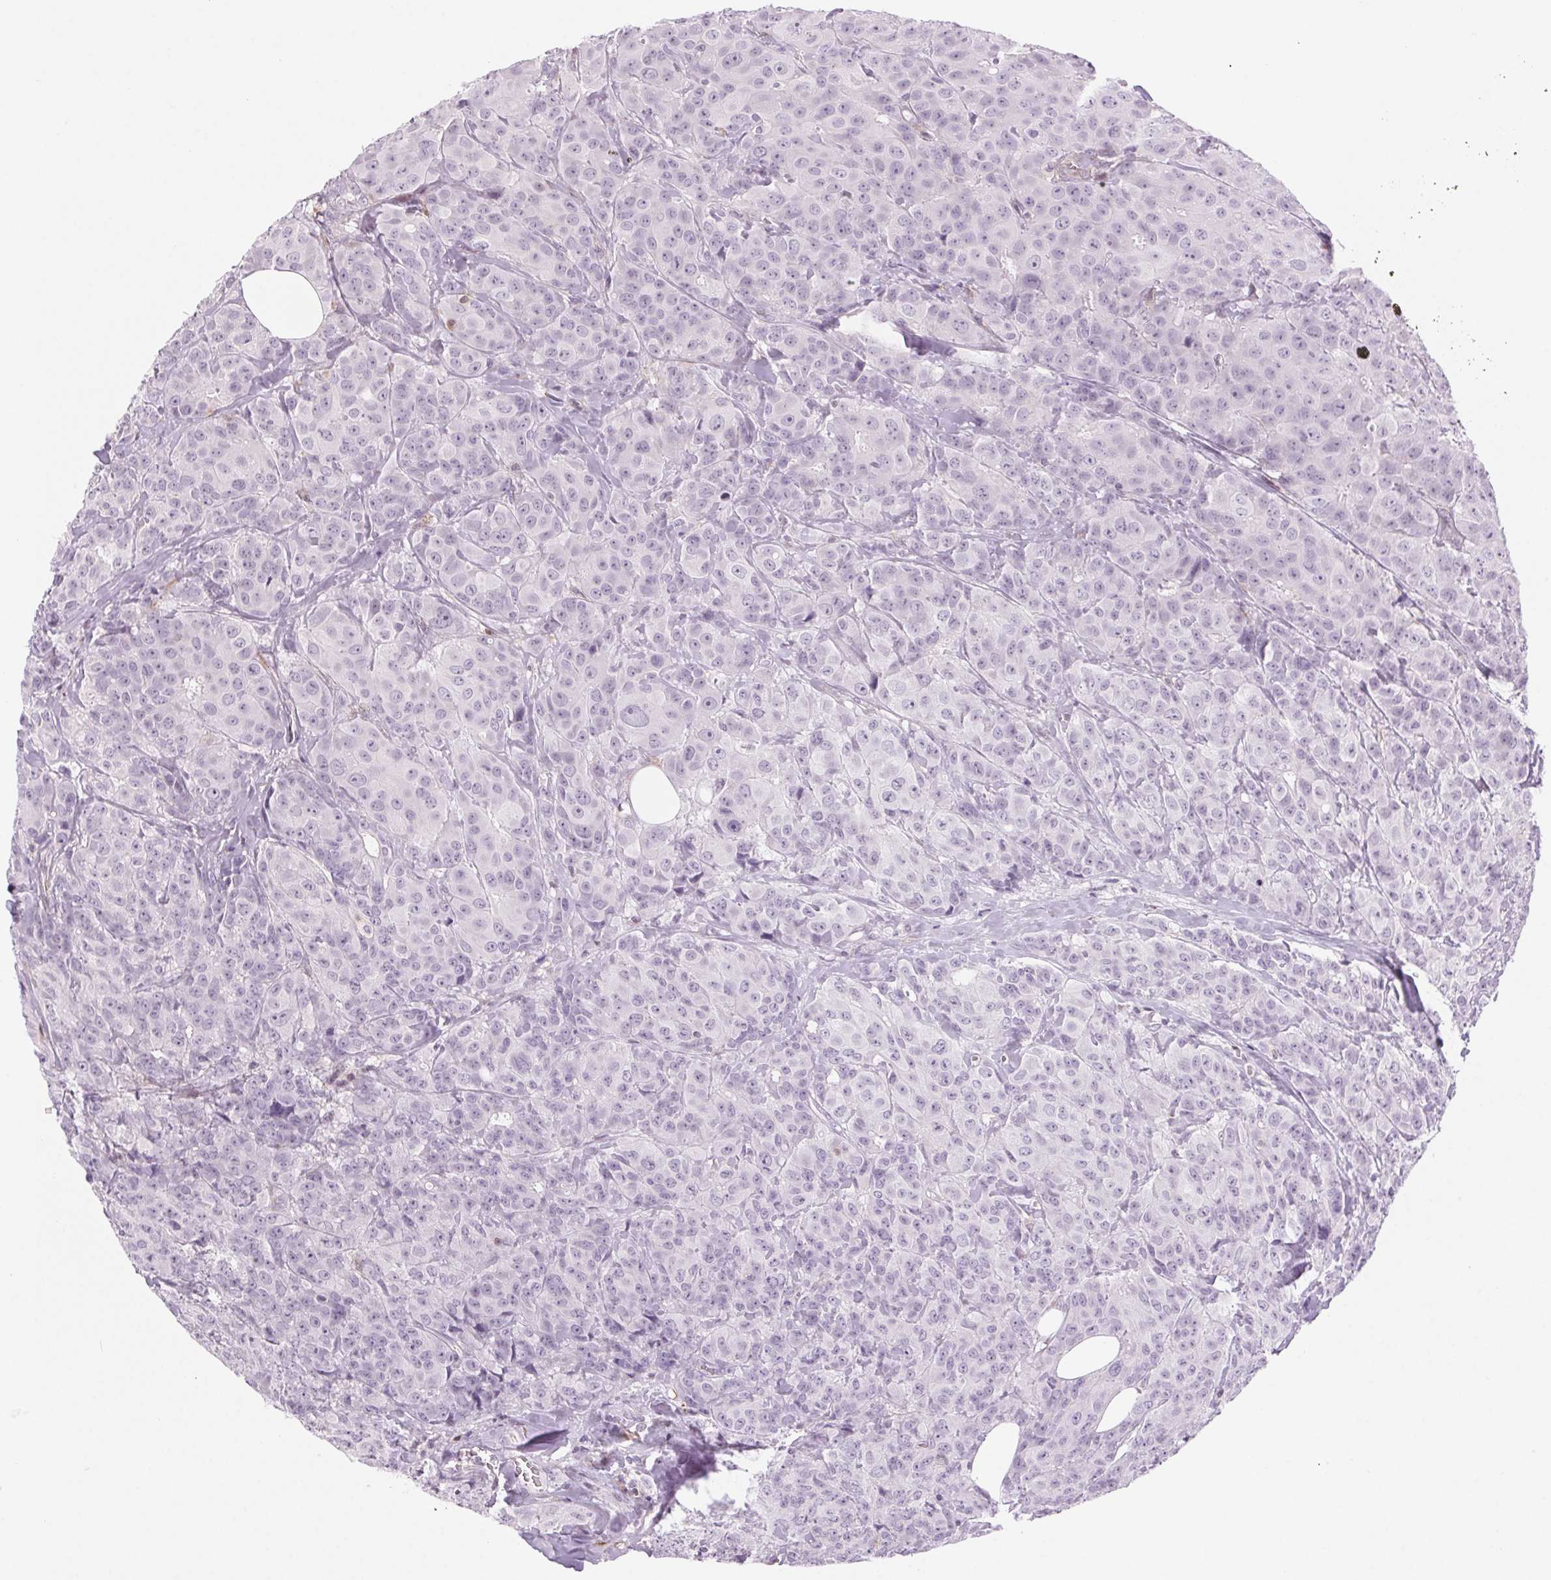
{"staining": {"intensity": "negative", "quantity": "none", "location": "none"}, "tissue": "breast cancer", "cell_type": "Tumor cells", "image_type": "cancer", "snomed": [{"axis": "morphology", "description": "Duct carcinoma"}, {"axis": "topography", "description": "Breast"}], "caption": "Tumor cells show no significant expression in breast cancer (infiltrating ductal carcinoma). (Stains: DAB immunohistochemistry (IHC) with hematoxylin counter stain, Microscopy: brightfield microscopy at high magnification).", "gene": "SLC6A19", "patient": {"sex": "female", "age": 43}}